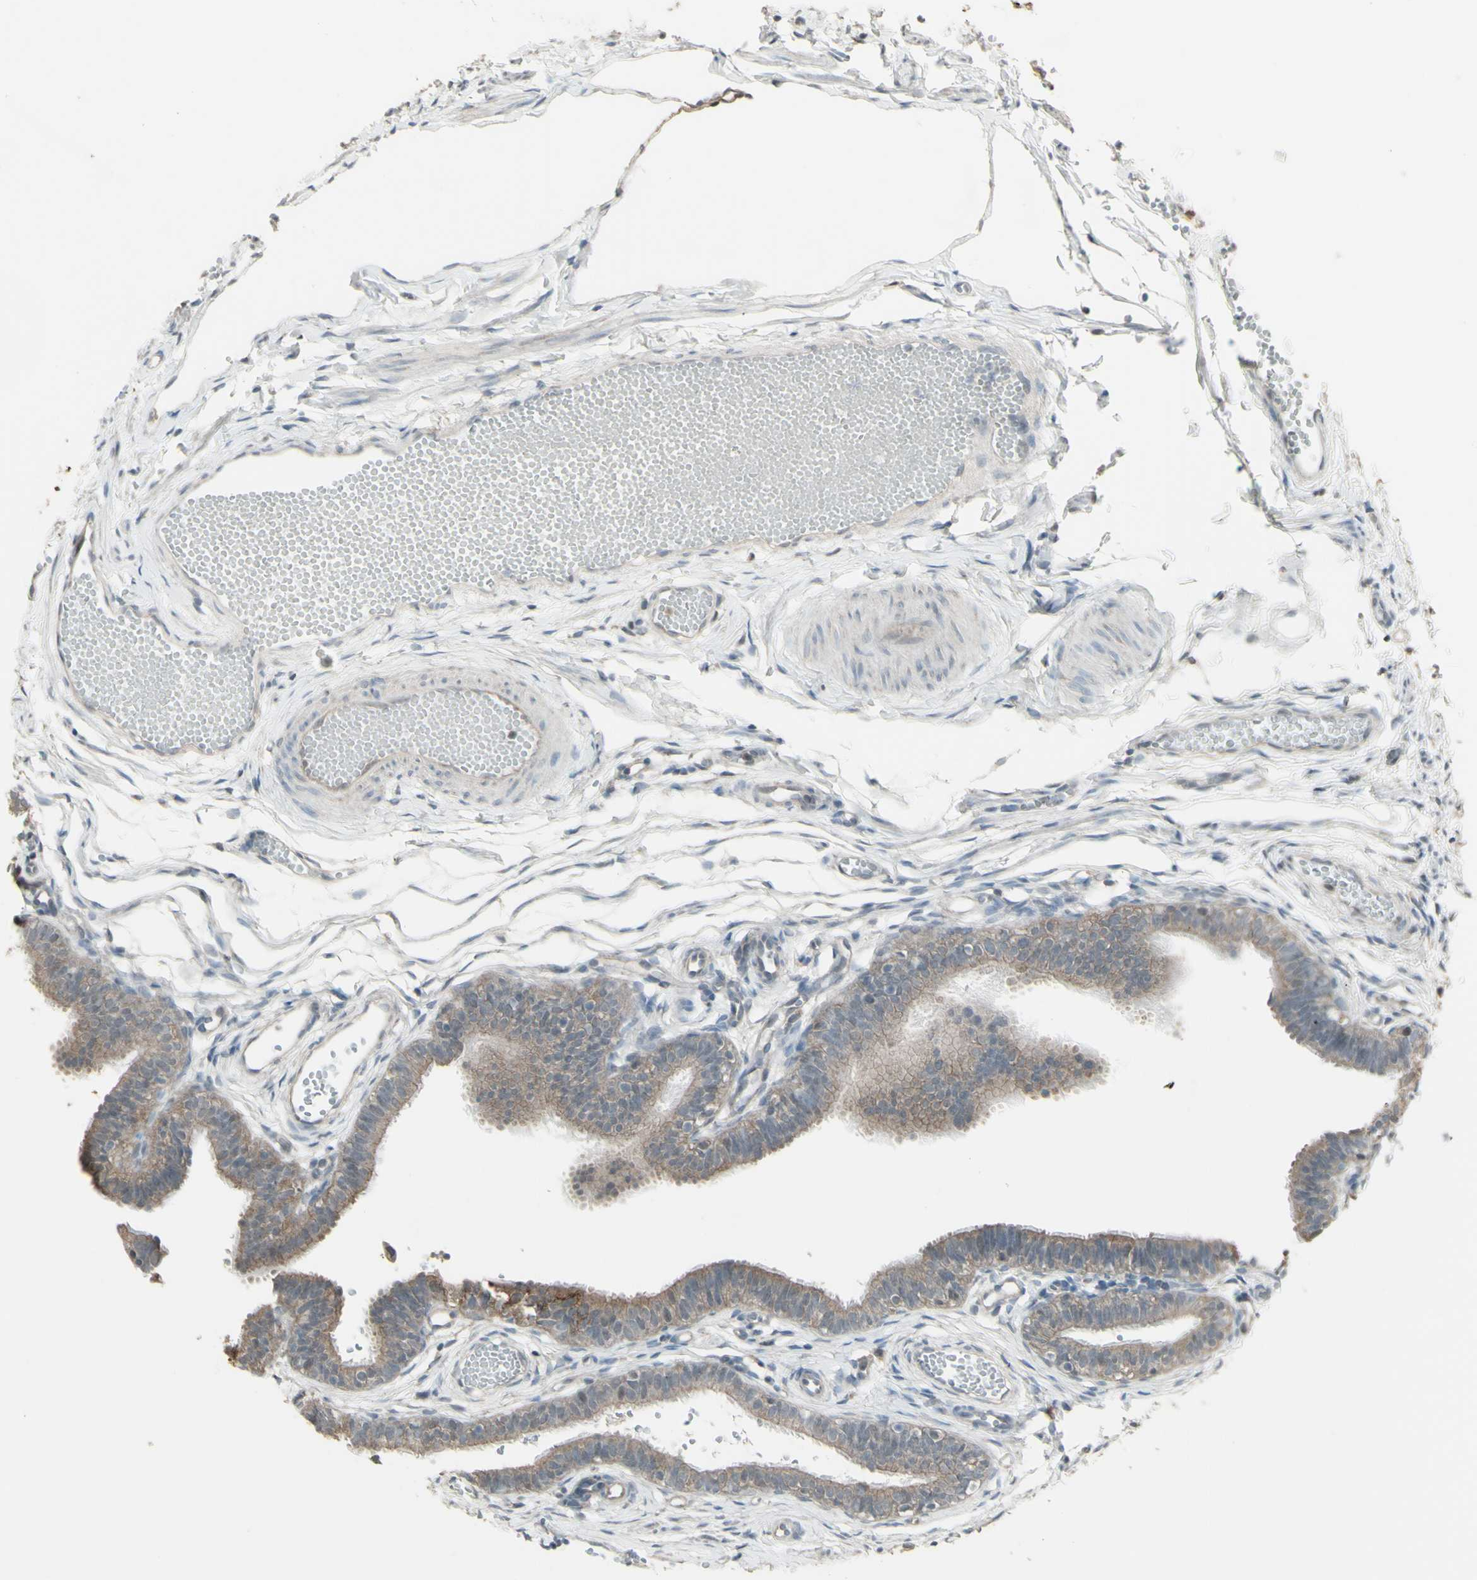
{"staining": {"intensity": "moderate", "quantity": ">75%", "location": "cytoplasmic/membranous"}, "tissue": "fallopian tube", "cell_type": "Glandular cells", "image_type": "normal", "snomed": [{"axis": "morphology", "description": "Normal tissue, NOS"}, {"axis": "topography", "description": "Fallopian tube"}, {"axis": "topography", "description": "Placenta"}], "caption": "Benign fallopian tube reveals moderate cytoplasmic/membranous staining in about >75% of glandular cells, visualized by immunohistochemistry.", "gene": "ENSG00000285526", "patient": {"sex": "female", "age": 34}}